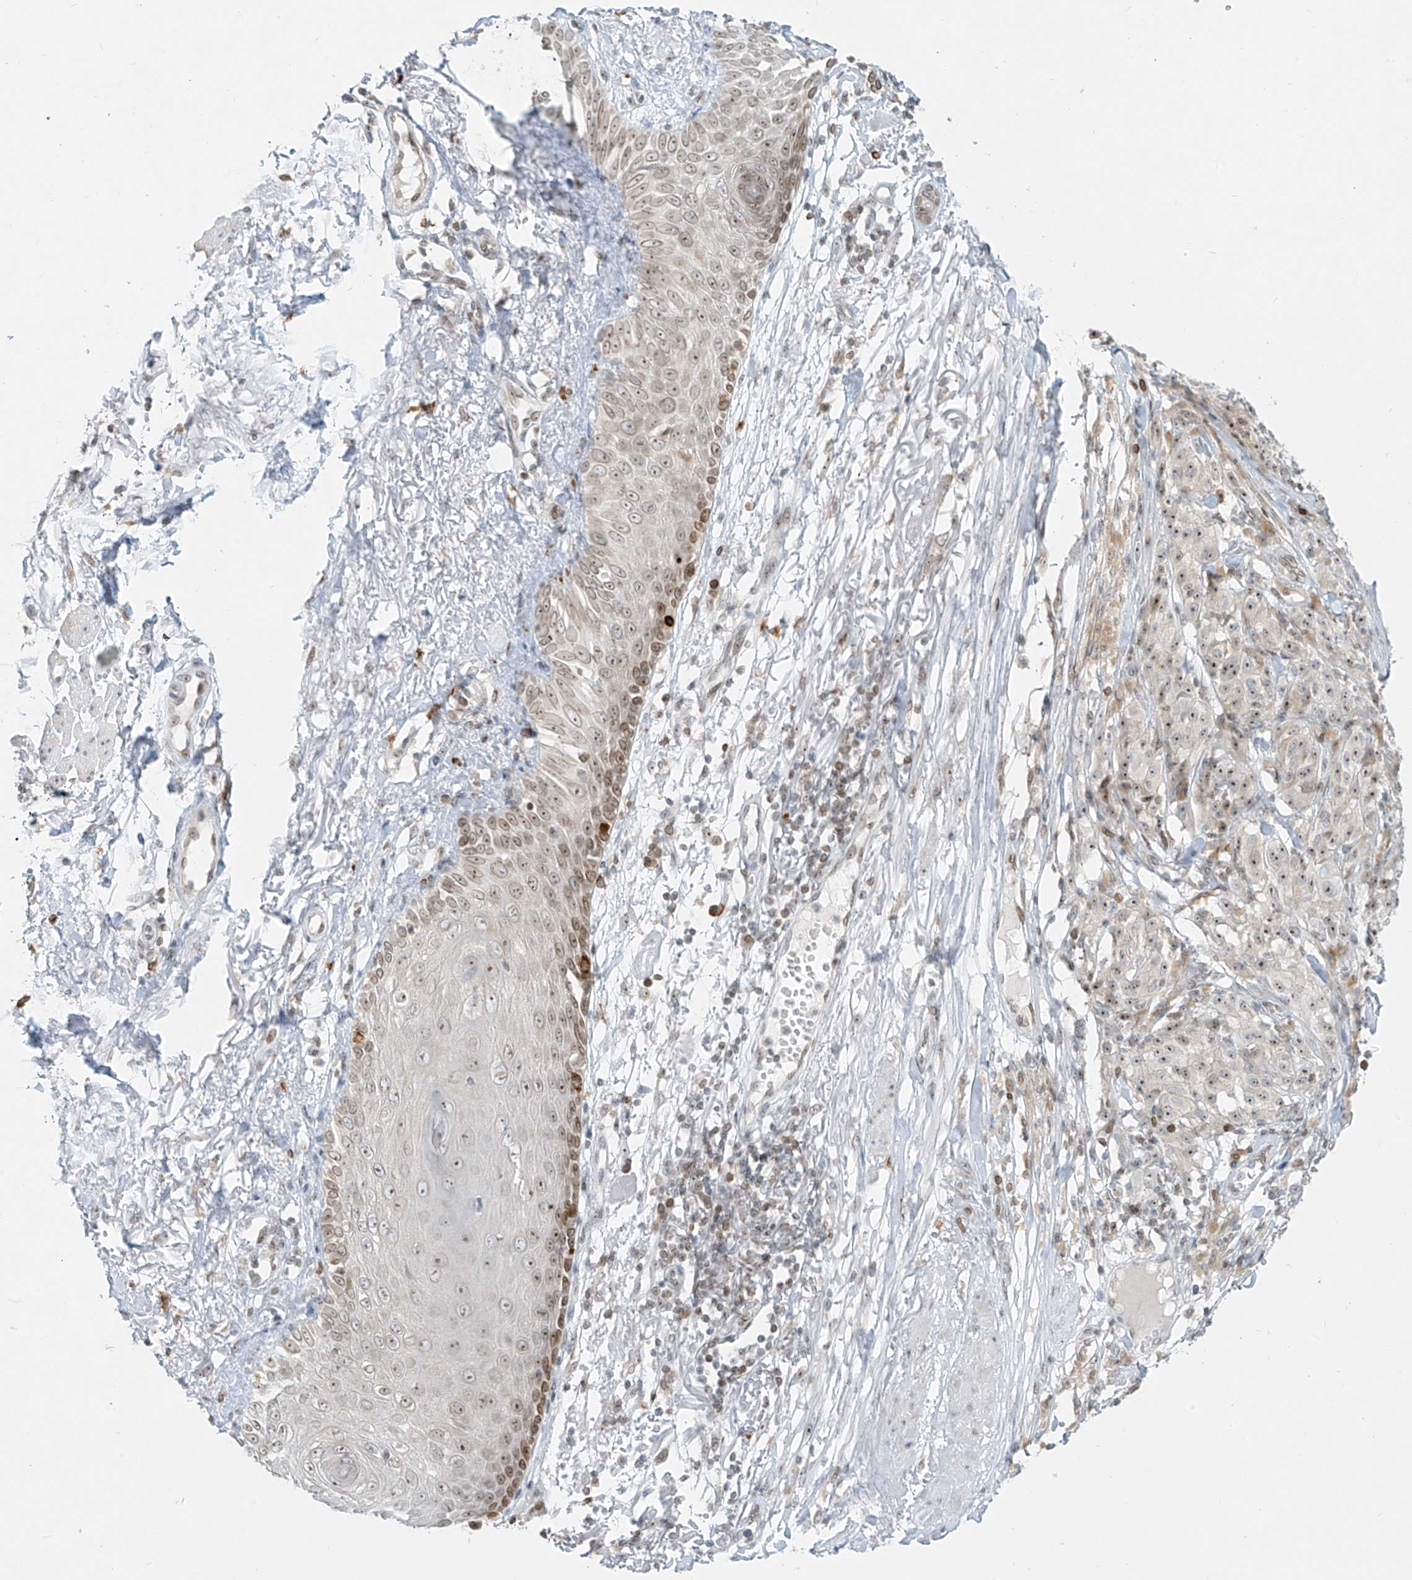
{"staining": {"intensity": "moderate", "quantity": "25%-75%", "location": "cytoplasmic/membranous,nuclear"}, "tissue": "melanoma", "cell_type": "Tumor cells", "image_type": "cancer", "snomed": [{"axis": "morphology", "description": "Malignant melanoma, NOS"}, {"axis": "topography", "description": "Skin"}], "caption": "Immunohistochemical staining of malignant melanoma displays moderate cytoplasmic/membranous and nuclear protein staining in approximately 25%-75% of tumor cells. (DAB (3,3'-diaminobenzidine) IHC with brightfield microscopy, high magnification).", "gene": "SAMD15", "patient": {"sex": "female", "age": 82}}